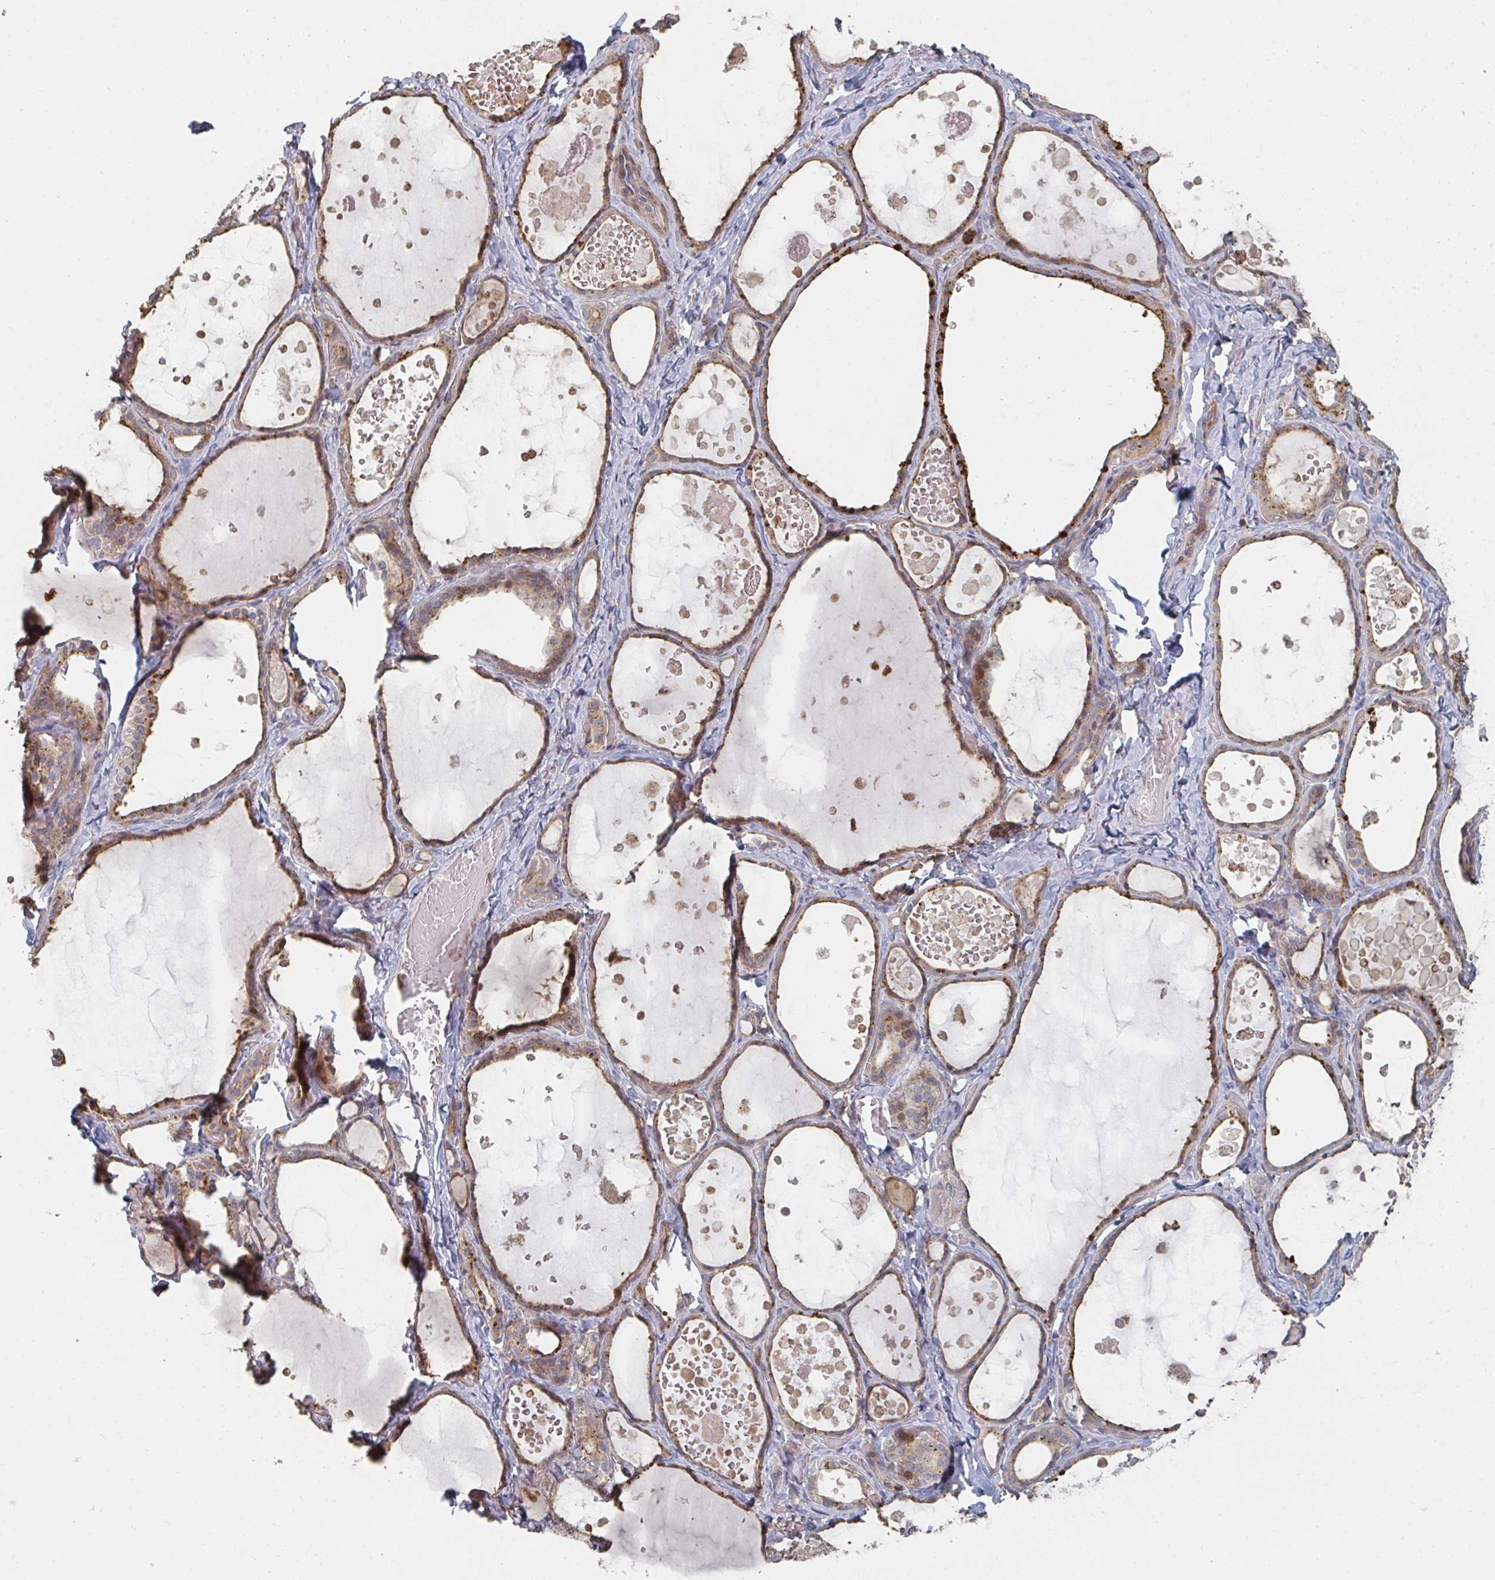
{"staining": {"intensity": "moderate", "quantity": ">75%", "location": "cytoplasmic/membranous"}, "tissue": "thyroid gland", "cell_type": "Glandular cells", "image_type": "normal", "snomed": [{"axis": "morphology", "description": "Normal tissue, NOS"}, {"axis": "topography", "description": "Thyroid gland"}], "caption": "IHC staining of benign thyroid gland, which exhibits medium levels of moderate cytoplasmic/membranous expression in about >75% of glandular cells indicating moderate cytoplasmic/membranous protein positivity. The staining was performed using DAB (brown) for protein detection and nuclei were counterstained in hematoxylin (blue).", "gene": "PTEN", "patient": {"sex": "female", "age": 56}}